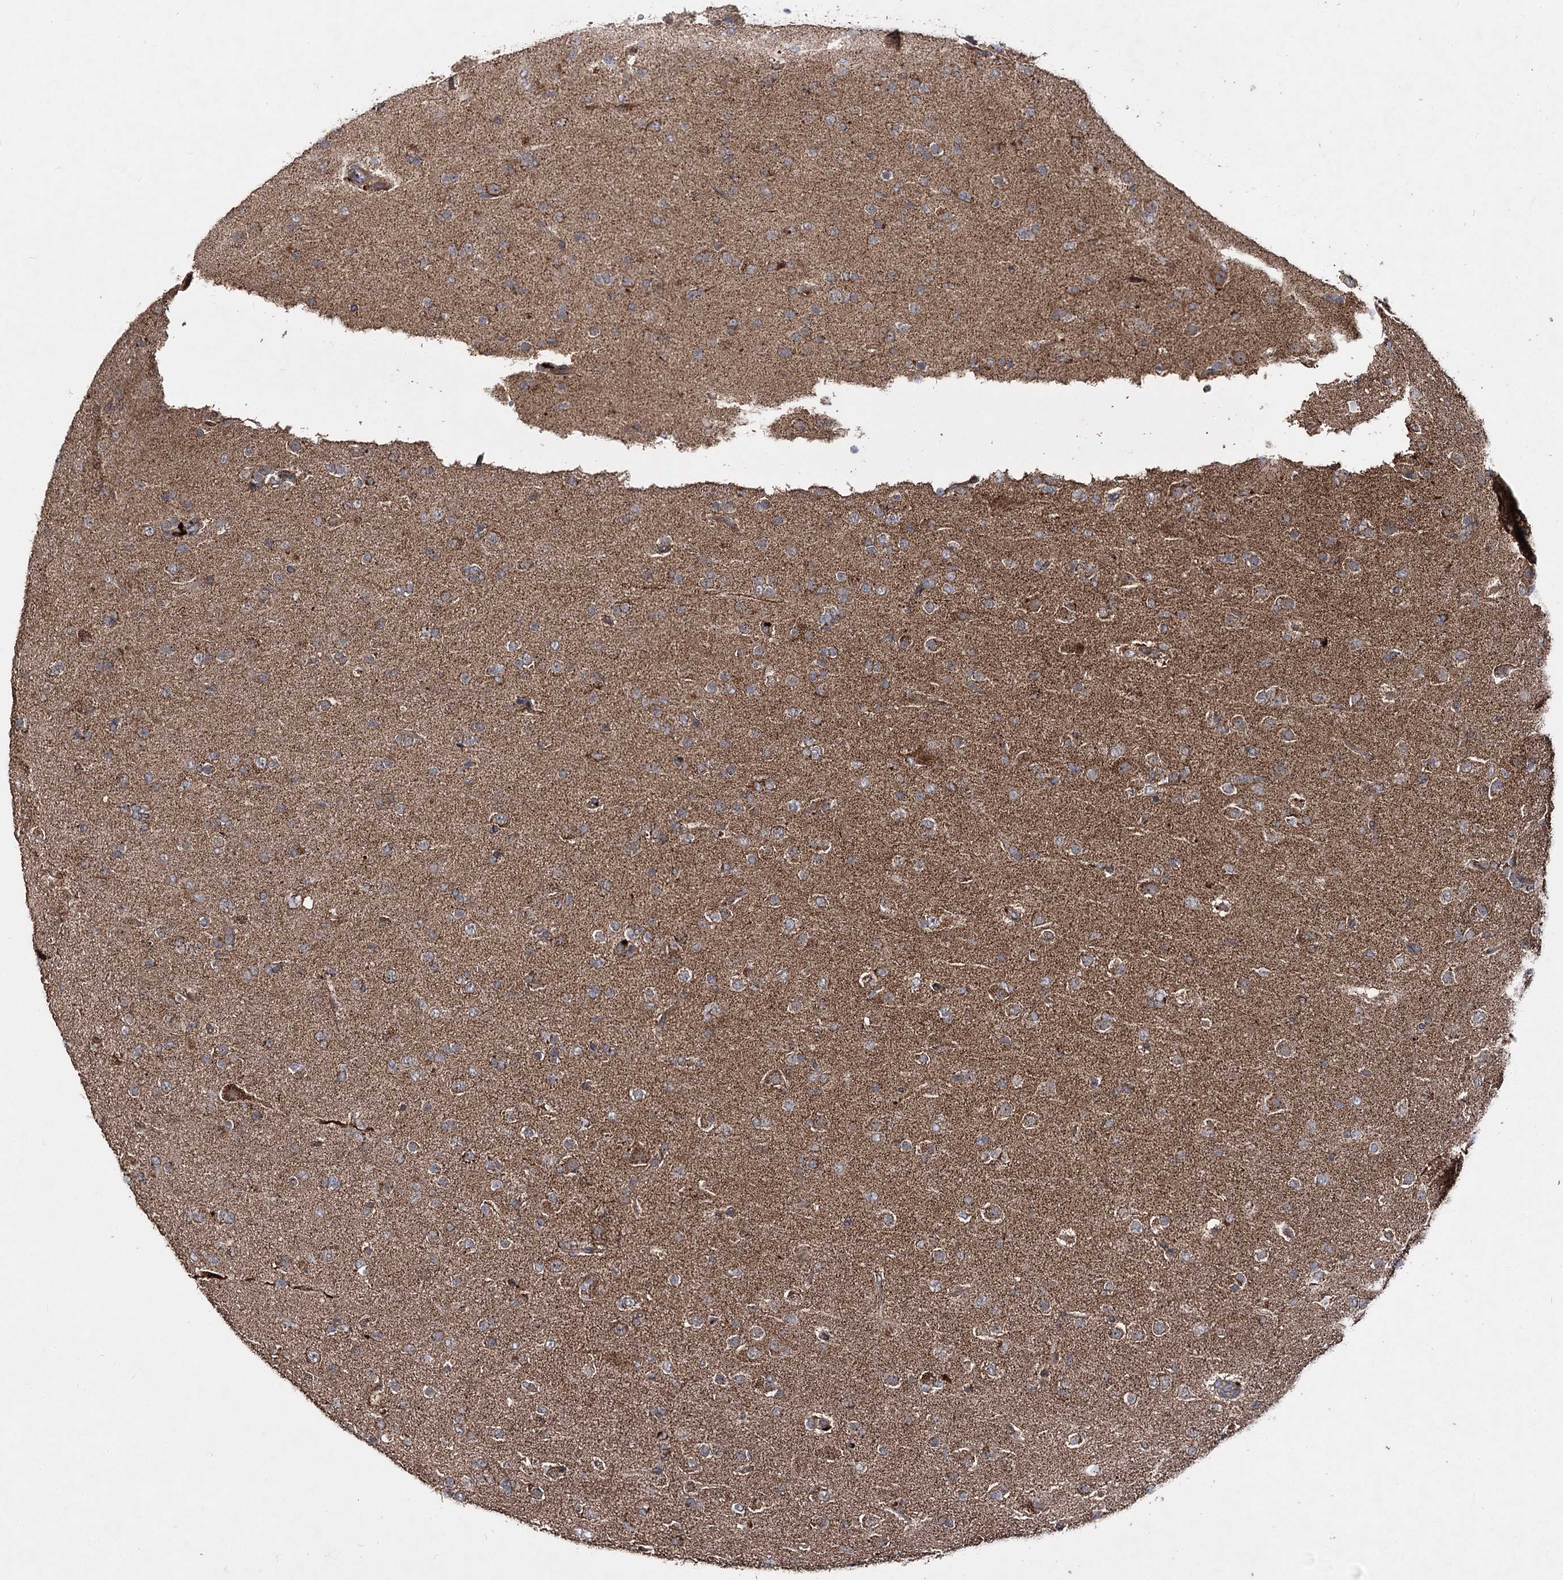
{"staining": {"intensity": "moderate", "quantity": "25%-75%", "location": "cytoplasmic/membranous"}, "tissue": "glioma", "cell_type": "Tumor cells", "image_type": "cancer", "snomed": [{"axis": "morphology", "description": "Glioma, malignant, Low grade"}, {"axis": "topography", "description": "Brain"}], "caption": "A photomicrograph of human glioma stained for a protein exhibits moderate cytoplasmic/membranous brown staining in tumor cells.", "gene": "MINDY3", "patient": {"sex": "male", "age": 65}}